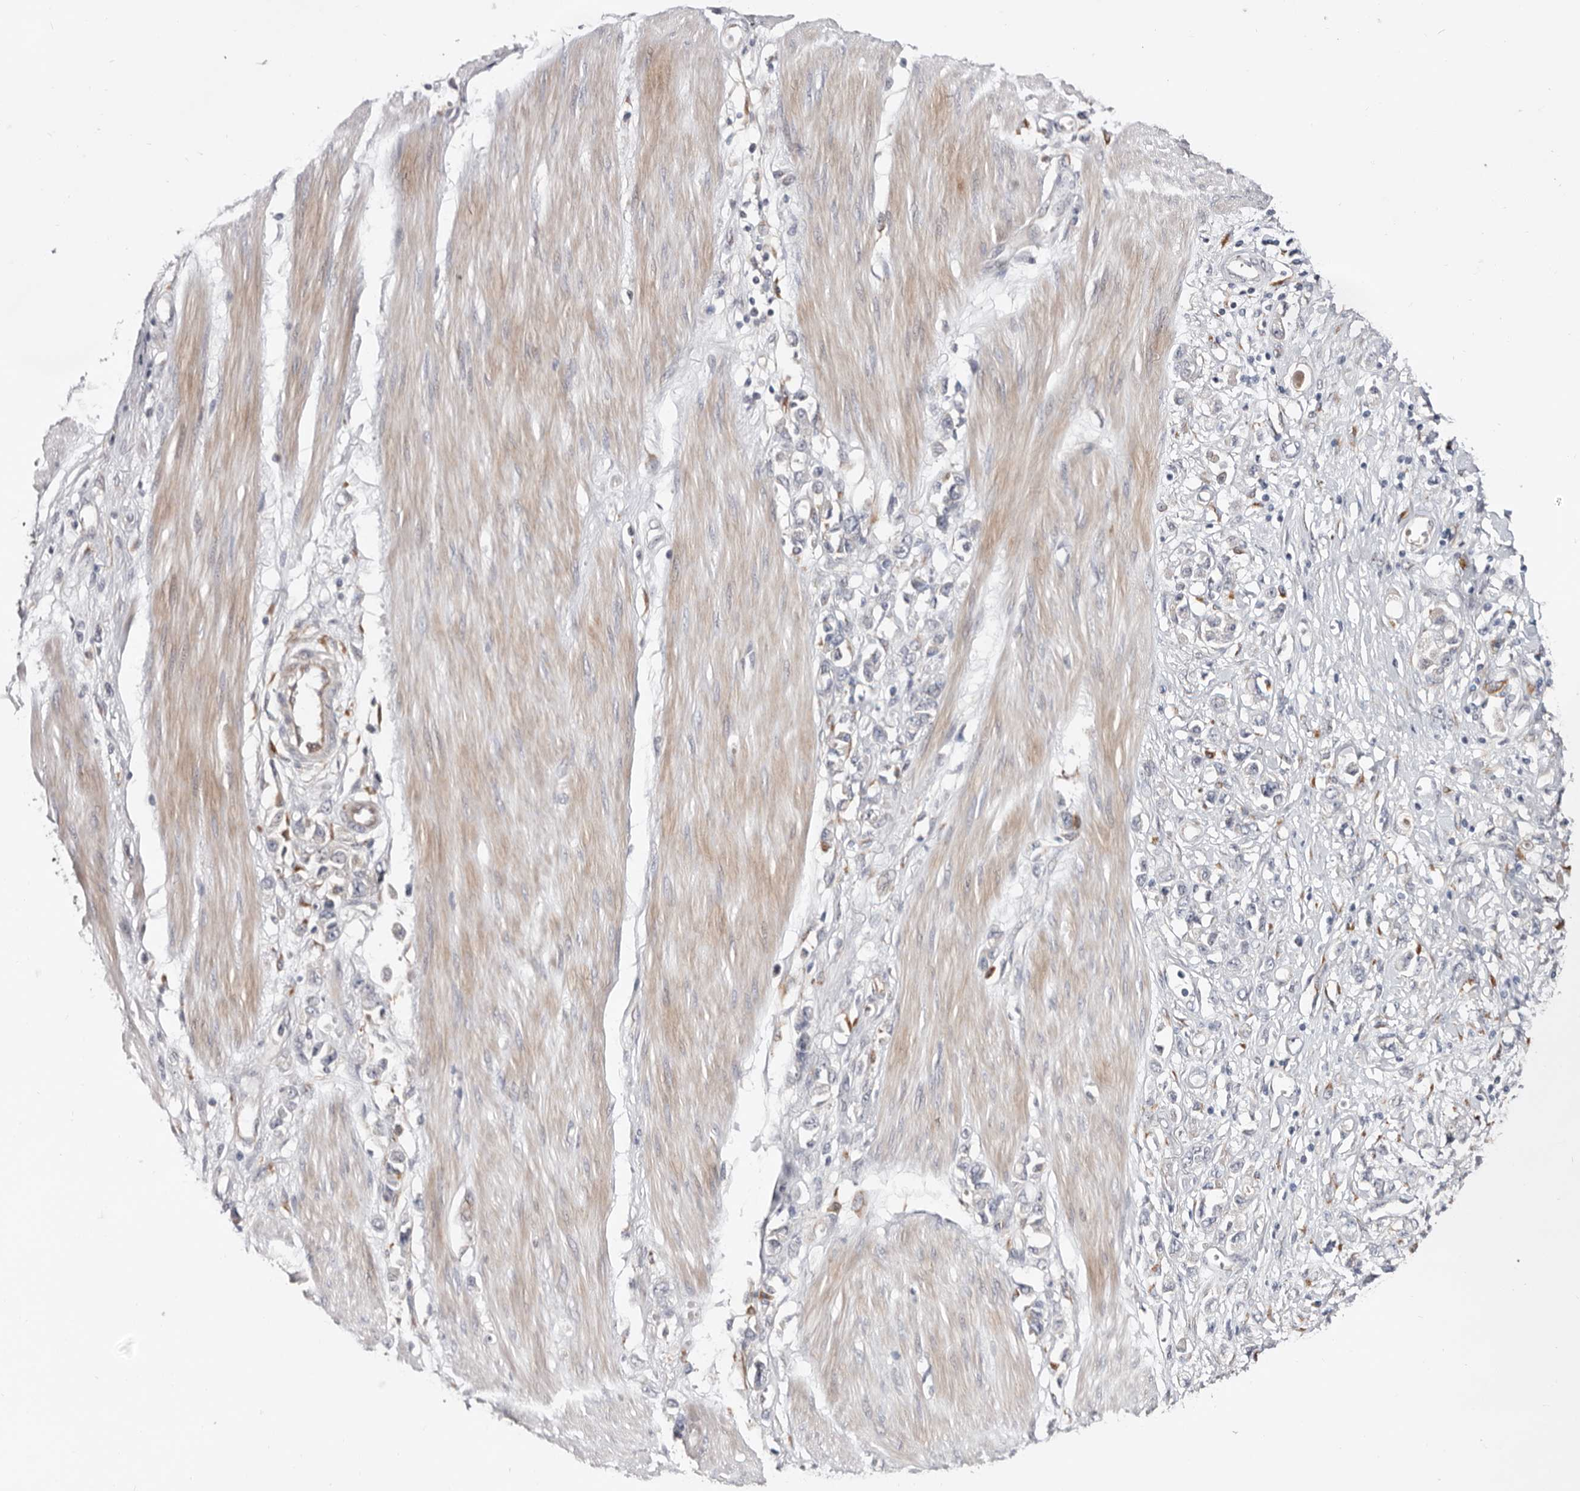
{"staining": {"intensity": "negative", "quantity": "none", "location": "none"}, "tissue": "stomach cancer", "cell_type": "Tumor cells", "image_type": "cancer", "snomed": [{"axis": "morphology", "description": "Adenocarcinoma, NOS"}, {"axis": "topography", "description": "Stomach"}], "caption": "Immunohistochemistry (IHC) photomicrograph of neoplastic tissue: human stomach cancer stained with DAB (3,3'-diaminobenzidine) shows no significant protein positivity in tumor cells. The staining is performed using DAB (3,3'-diaminobenzidine) brown chromogen with nuclei counter-stained in using hematoxylin.", "gene": "USH1C", "patient": {"sex": "female", "age": 76}}